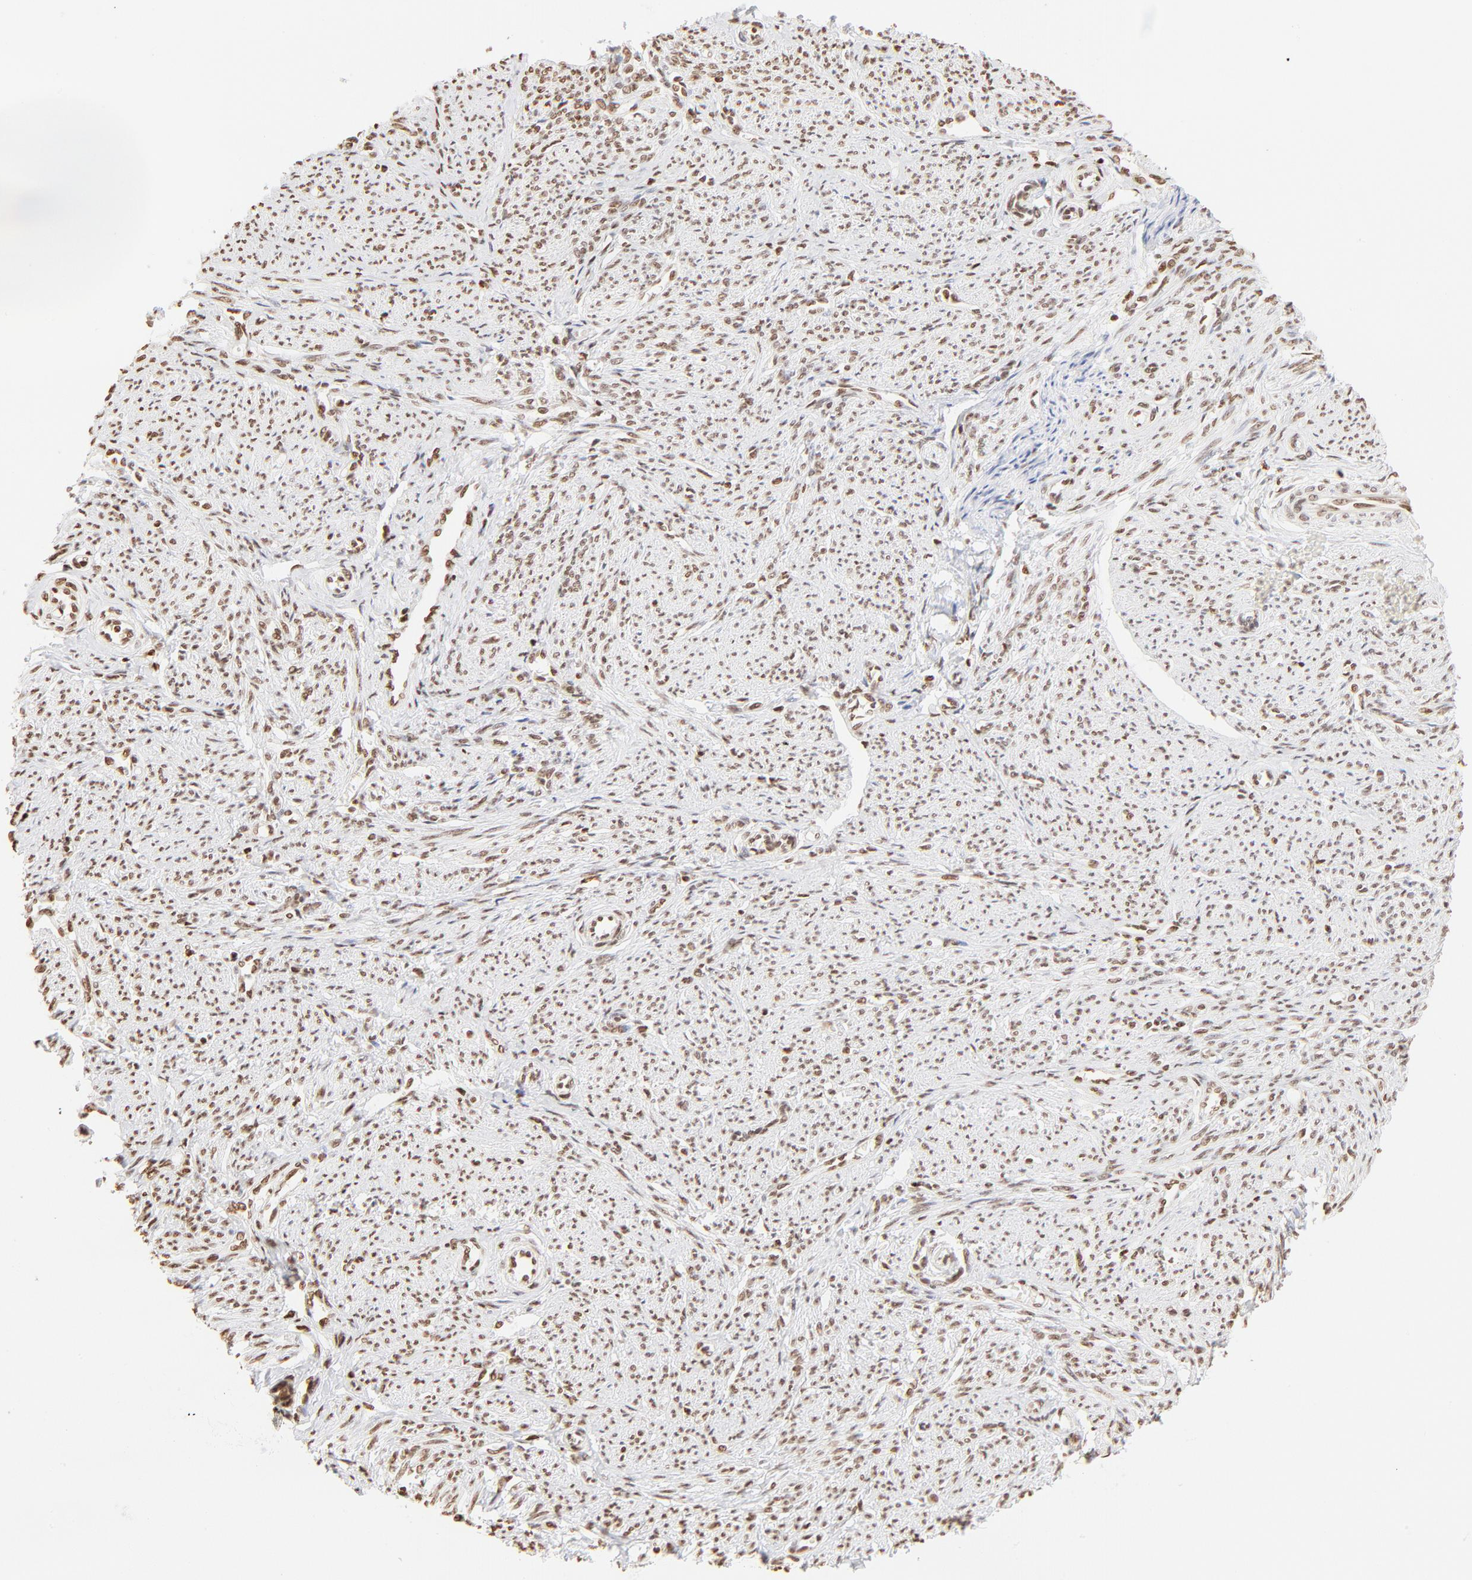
{"staining": {"intensity": "moderate", "quantity": "25%-75%", "location": "nuclear"}, "tissue": "smooth muscle", "cell_type": "Smooth muscle cells", "image_type": "normal", "snomed": [{"axis": "morphology", "description": "Normal tissue, NOS"}, {"axis": "topography", "description": "Smooth muscle"}], "caption": "Benign smooth muscle demonstrates moderate nuclear staining in approximately 25%-75% of smooth muscle cells, visualized by immunohistochemistry. Immunohistochemistry (ihc) stains the protein of interest in brown and the nuclei are stained blue.", "gene": "ZNF540", "patient": {"sex": "female", "age": 65}}